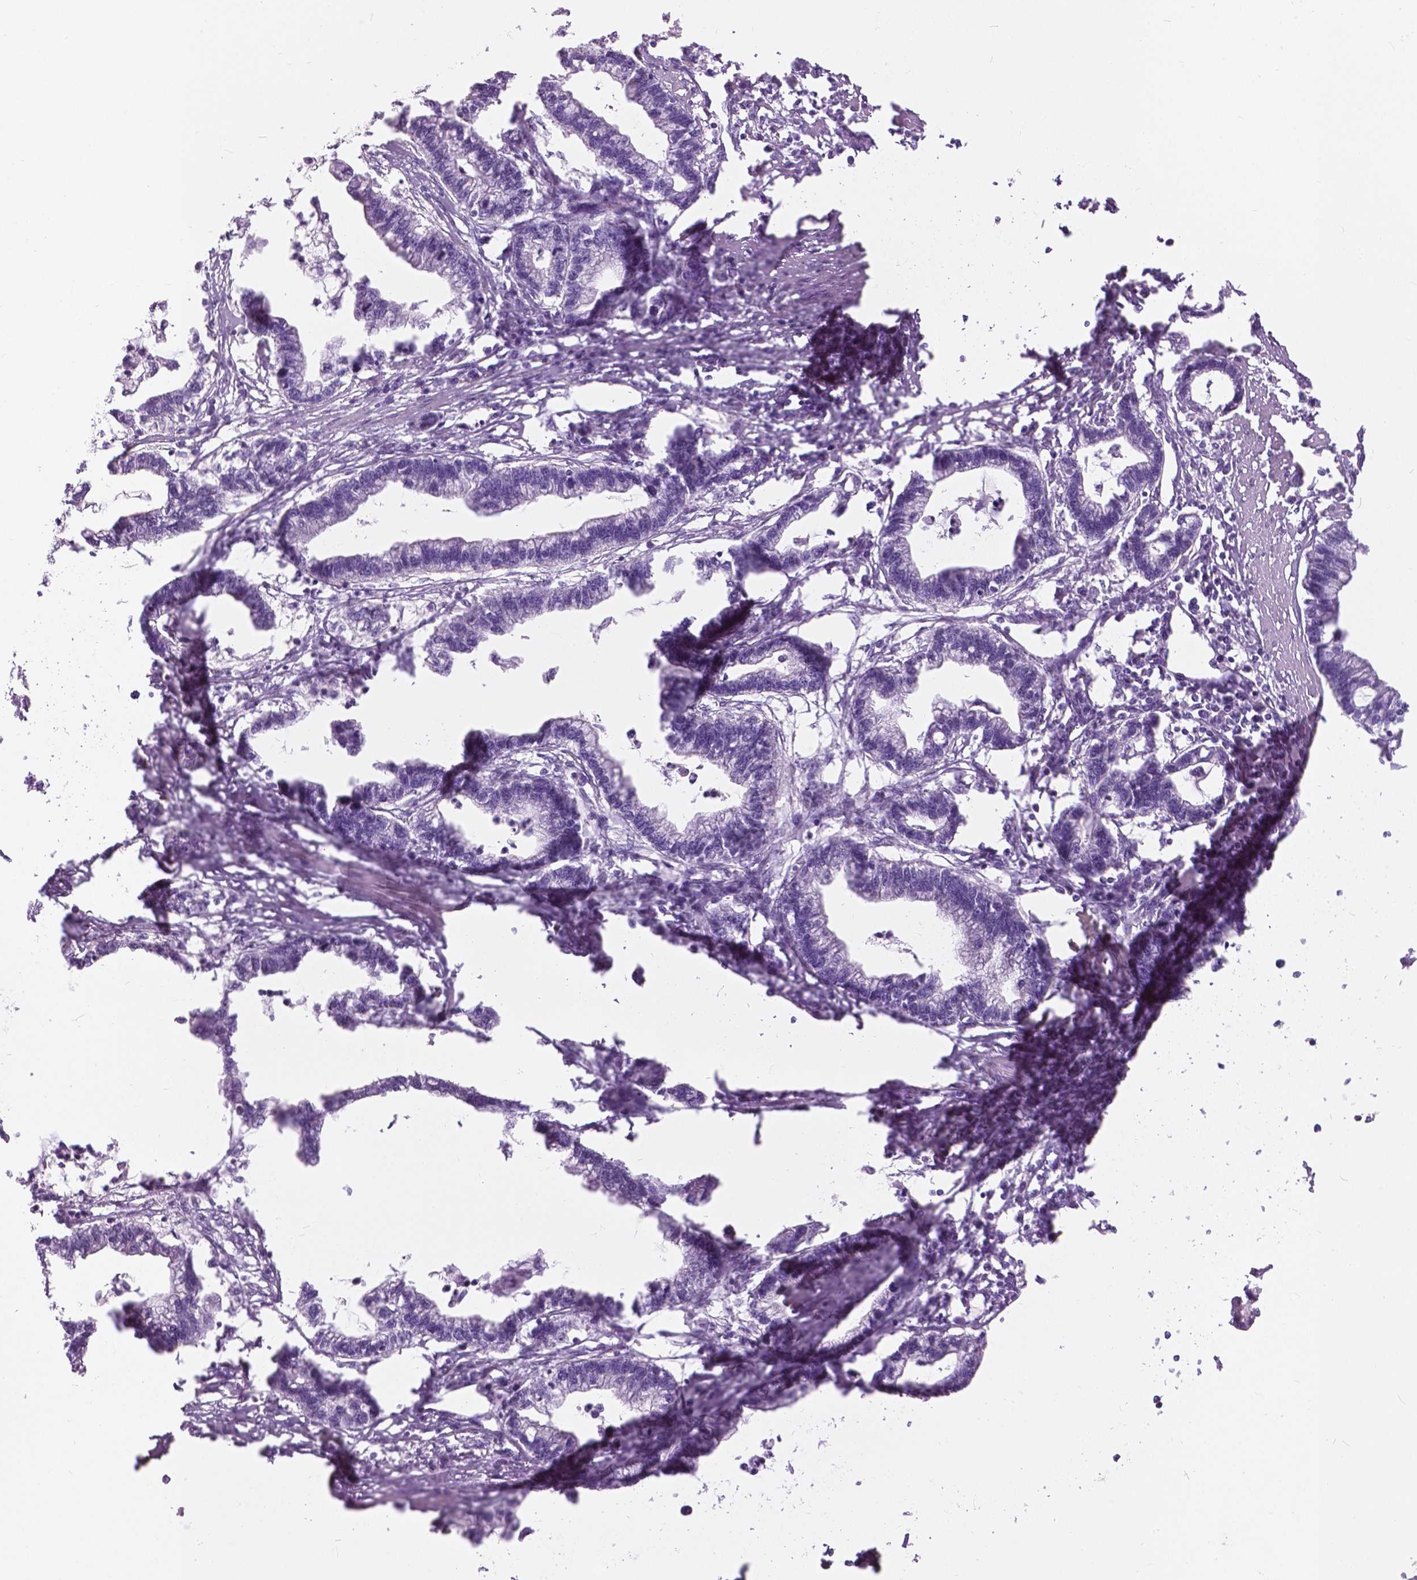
{"staining": {"intensity": "negative", "quantity": "none", "location": "none"}, "tissue": "stomach cancer", "cell_type": "Tumor cells", "image_type": "cancer", "snomed": [{"axis": "morphology", "description": "Adenocarcinoma, NOS"}, {"axis": "topography", "description": "Stomach"}], "caption": "DAB (3,3'-diaminobenzidine) immunohistochemical staining of stomach cancer displays no significant staining in tumor cells. (Stains: DAB (3,3'-diaminobenzidine) immunohistochemistry (IHC) with hematoxylin counter stain, Microscopy: brightfield microscopy at high magnification).", "gene": "MYOM1", "patient": {"sex": "male", "age": 83}}